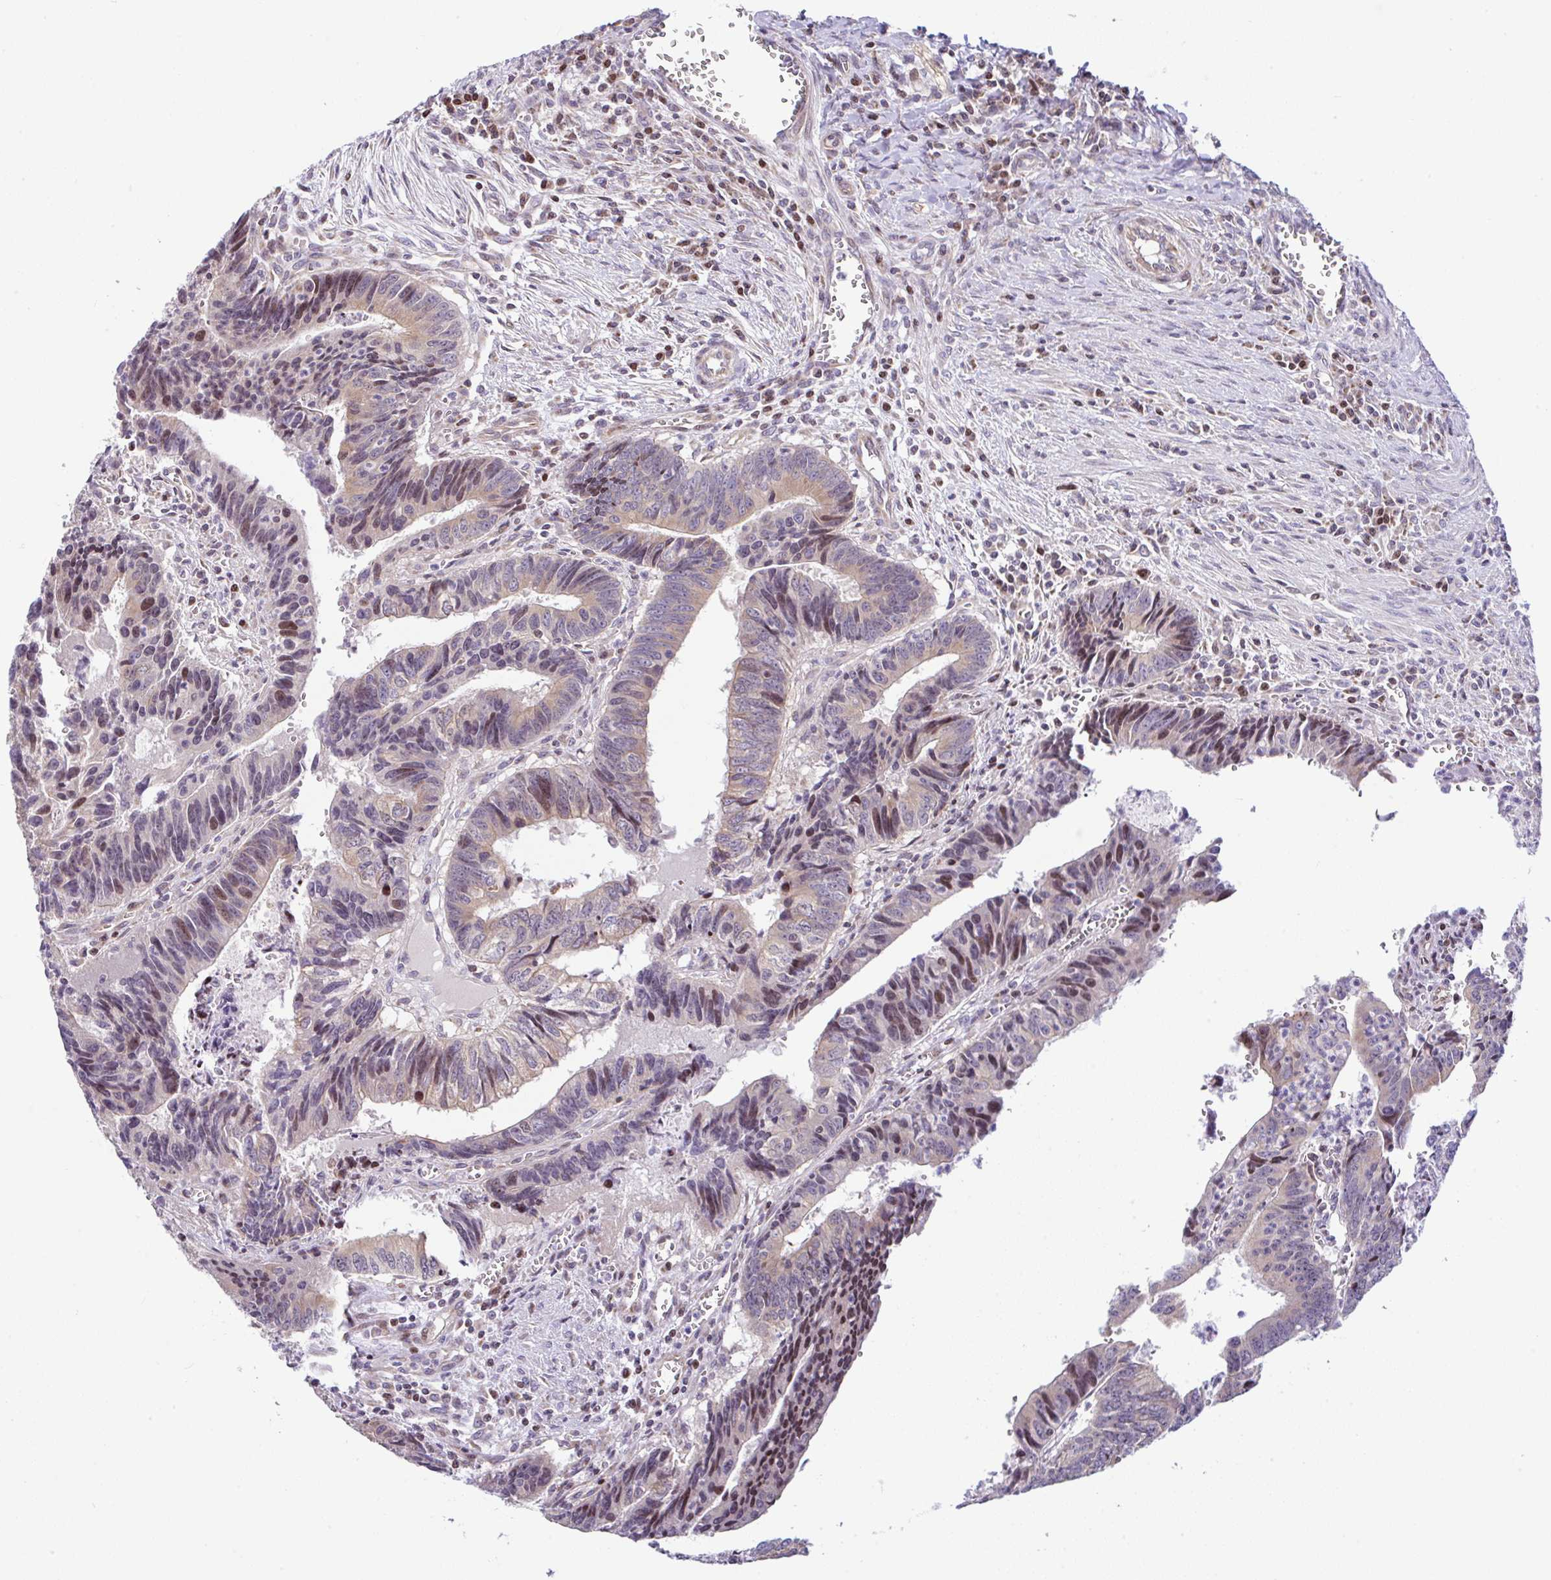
{"staining": {"intensity": "weak", "quantity": "25%-75%", "location": "nuclear"}, "tissue": "colorectal cancer", "cell_type": "Tumor cells", "image_type": "cancer", "snomed": [{"axis": "morphology", "description": "Adenocarcinoma, NOS"}, {"axis": "topography", "description": "Colon"}], "caption": "IHC micrograph of neoplastic tissue: colorectal cancer stained using IHC exhibits low levels of weak protein expression localized specifically in the nuclear of tumor cells, appearing as a nuclear brown color.", "gene": "FIGNL1", "patient": {"sex": "male", "age": 86}}